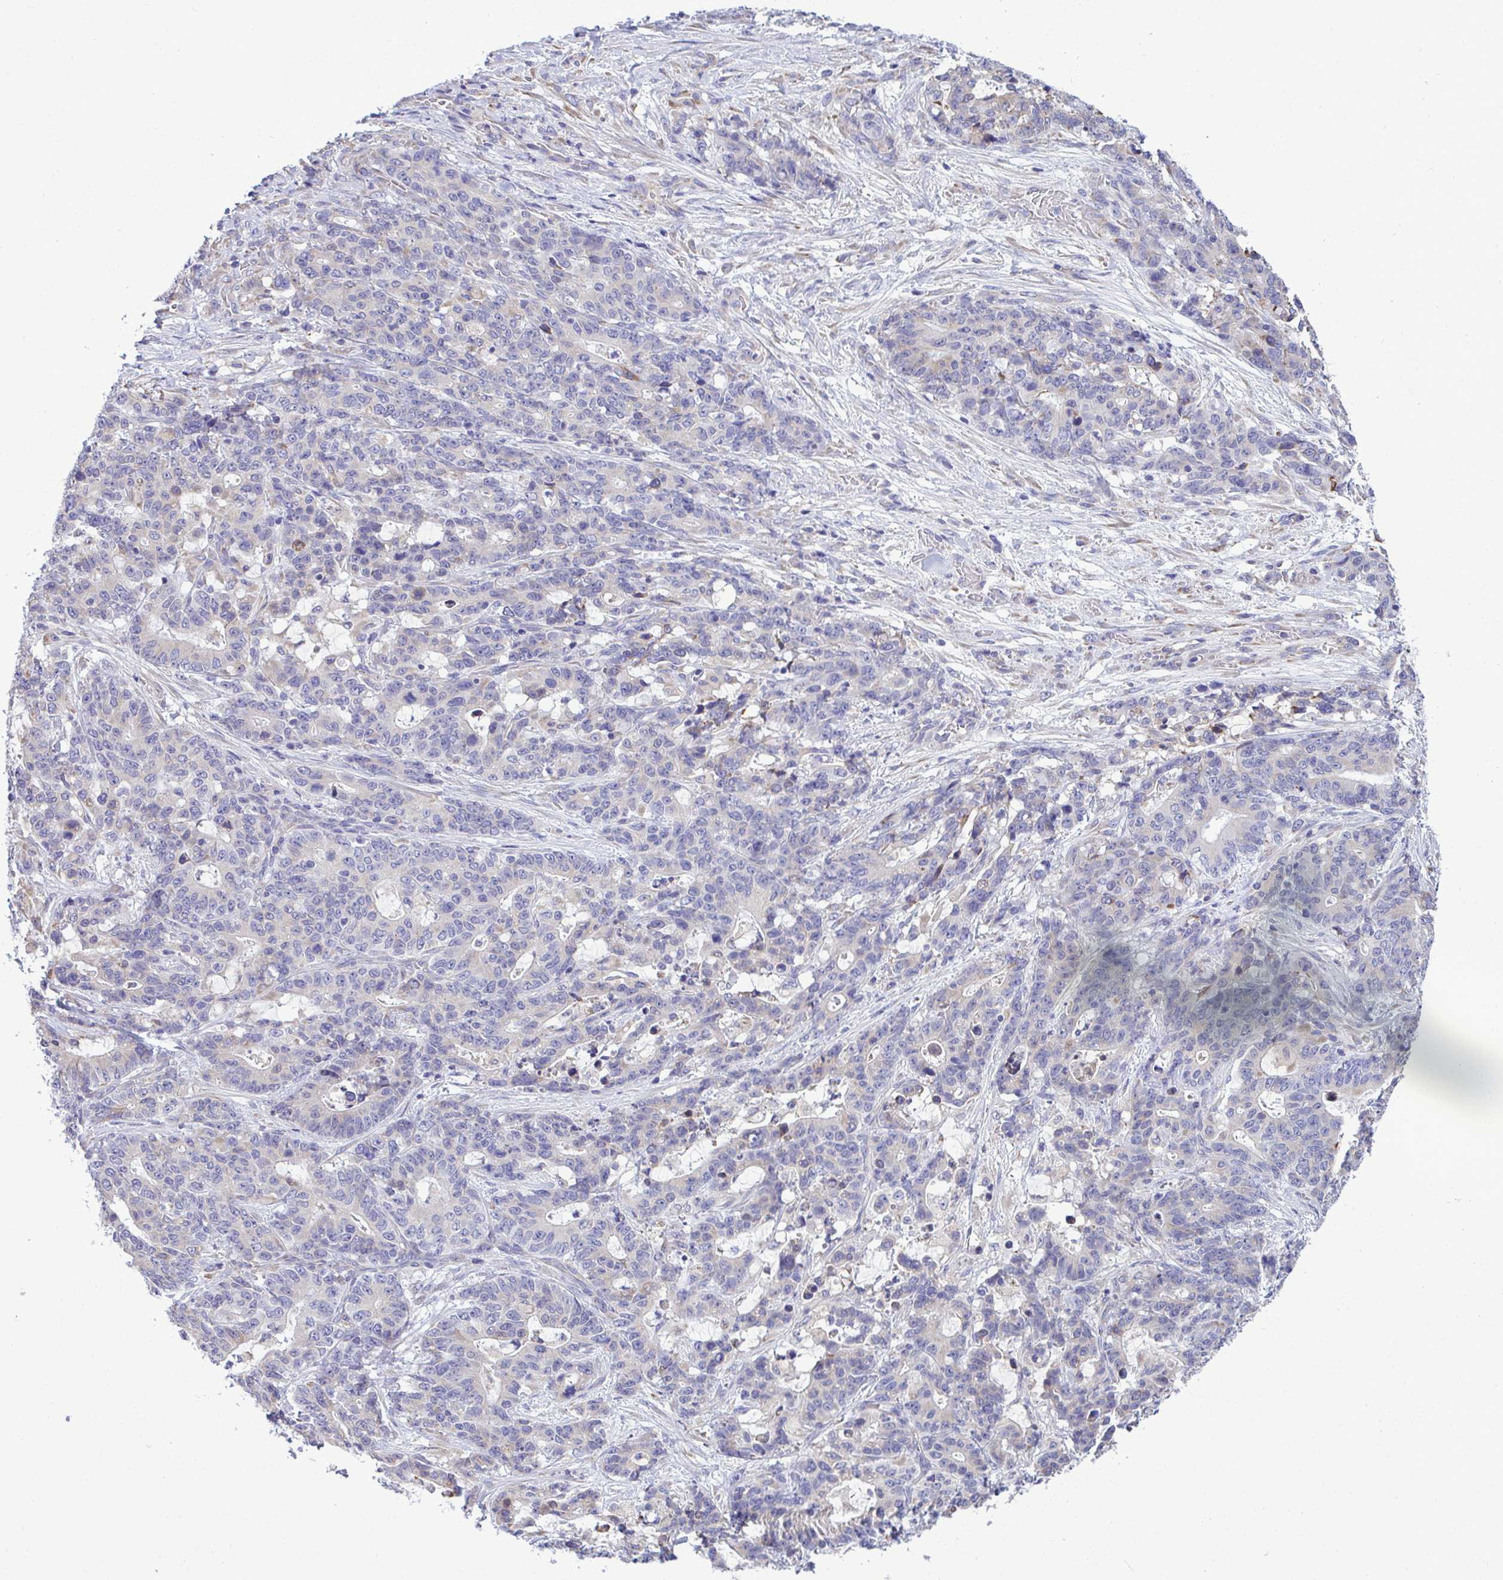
{"staining": {"intensity": "negative", "quantity": "none", "location": "none"}, "tissue": "stomach cancer", "cell_type": "Tumor cells", "image_type": "cancer", "snomed": [{"axis": "morphology", "description": "Normal tissue, NOS"}, {"axis": "morphology", "description": "Adenocarcinoma, NOS"}, {"axis": "topography", "description": "Stomach"}], "caption": "High power microscopy histopathology image of an IHC histopathology image of stomach cancer, revealing no significant positivity in tumor cells.", "gene": "PIGK", "patient": {"sex": "female", "age": 64}}